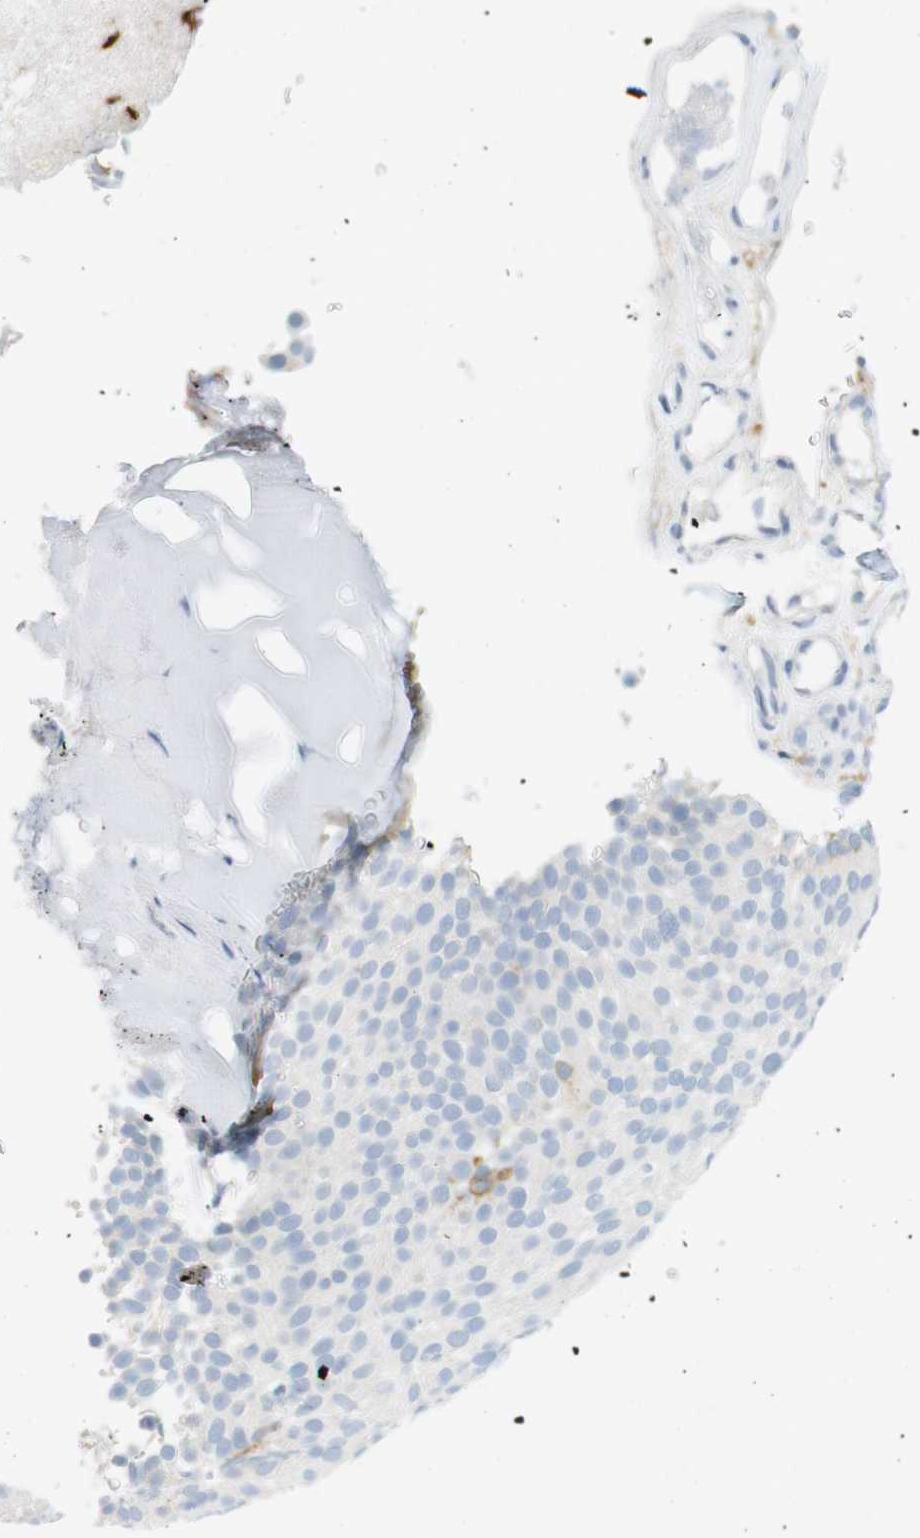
{"staining": {"intensity": "negative", "quantity": "none", "location": "none"}, "tissue": "urothelial cancer", "cell_type": "Tumor cells", "image_type": "cancer", "snomed": [{"axis": "morphology", "description": "Urothelial carcinoma, Low grade"}, {"axis": "topography", "description": "Urinary bladder"}], "caption": "Tumor cells show no significant staining in urothelial carcinoma (low-grade).", "gene": "SIRPA", "patient": {"sex": "male", "age": 78}}